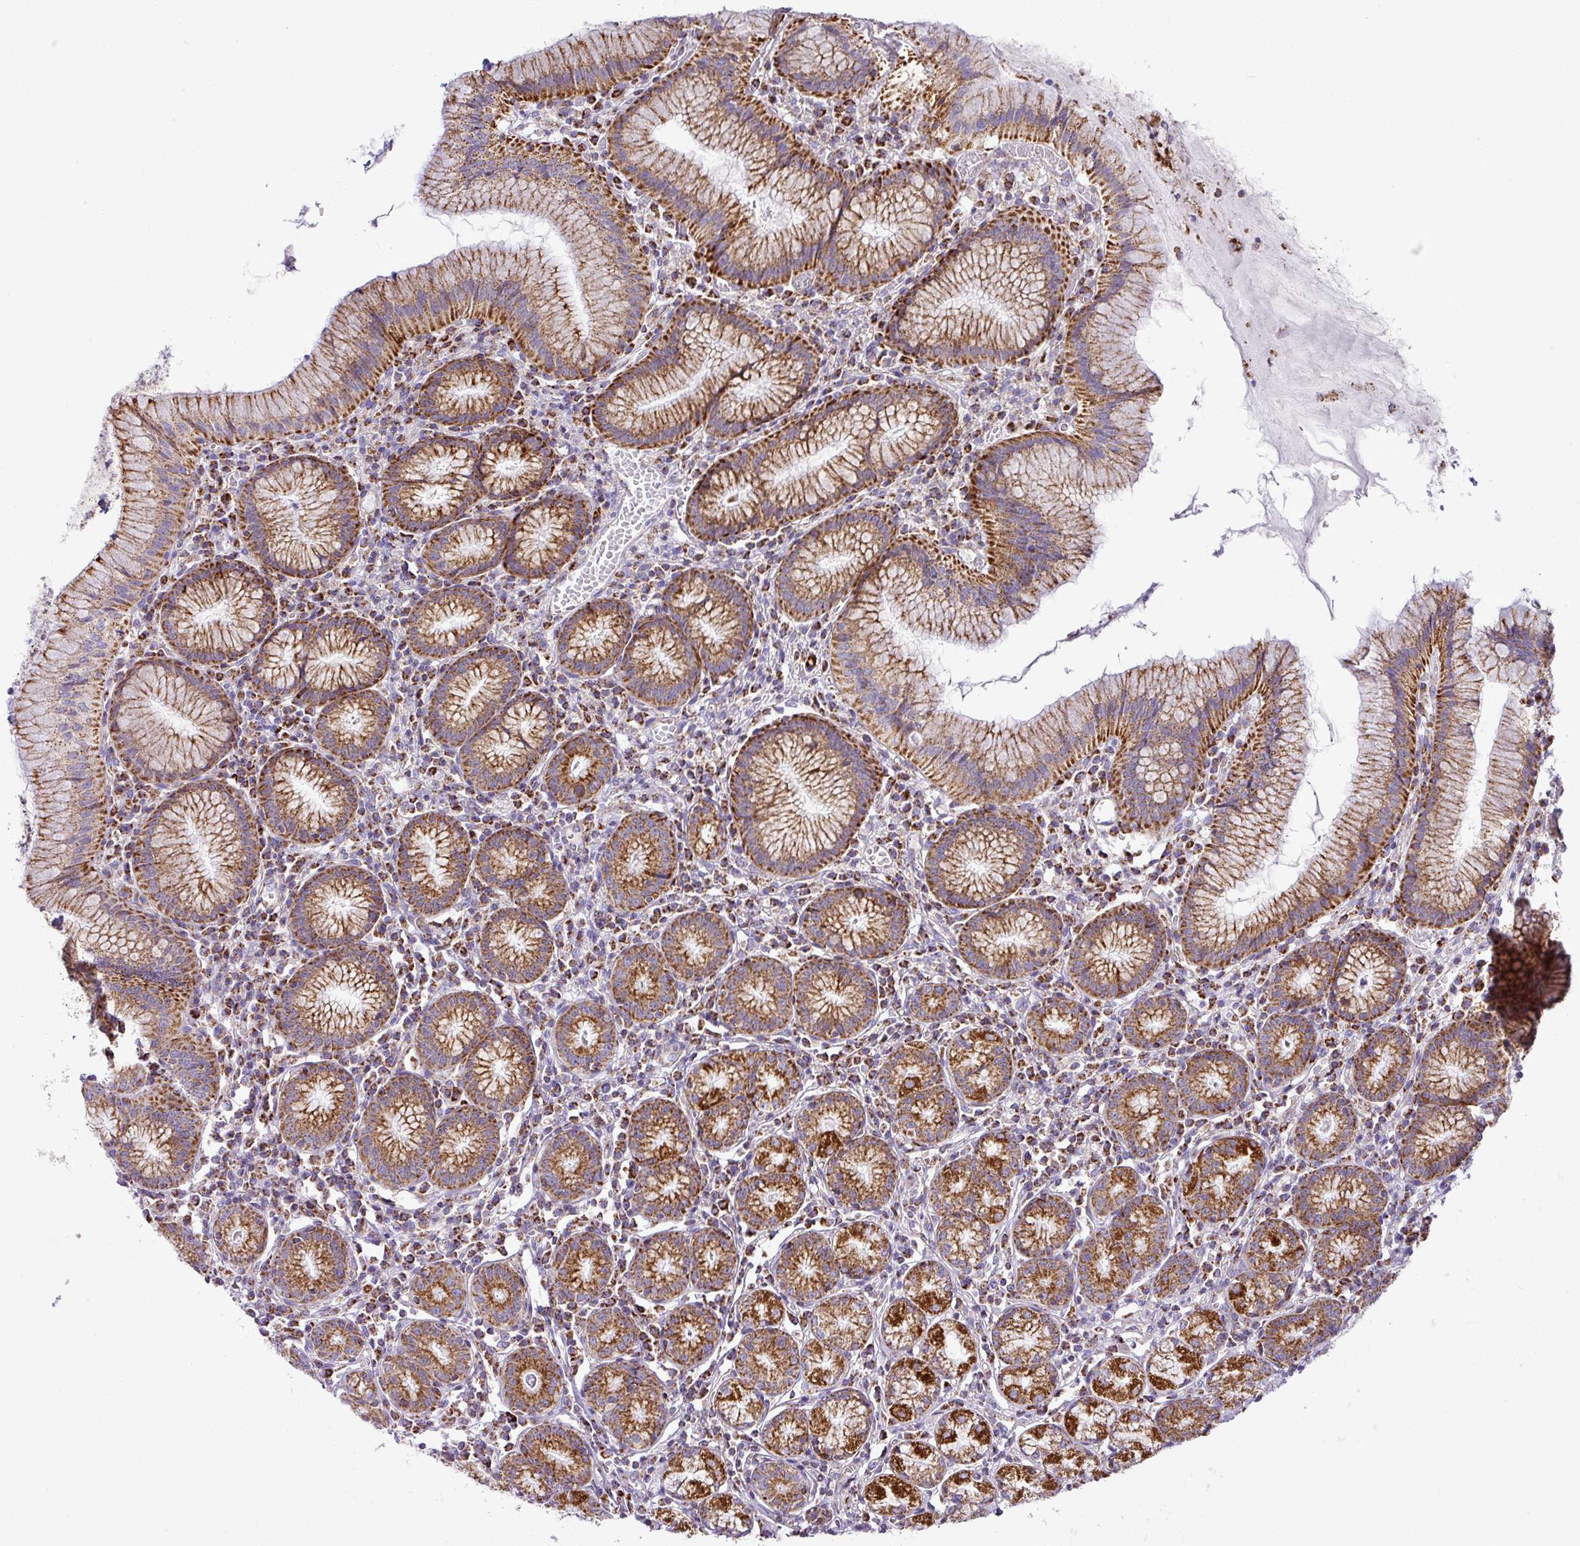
{"staining": {"intensity": "strong", "quantity": ">75%", "location": "cytoplasmic/membranous"}, "tissue": "stomach", "cell_type": "Glandular cells", "image_type": "normal", "snomed": [{"axis": "morphology", "description": "Normal tissue, NOS"}, {"axis": "topography", "description": "Stomach"}], "caption": "The immunohistochemical stain highlights strong cytoplasmic/membranous expression in glandular cells of unremarkable stomach. (Brightfield microscopy of DAB IHC at high magnification).", "gene": "ZNF81", "patient": {"sex": "male", "age": 55}}